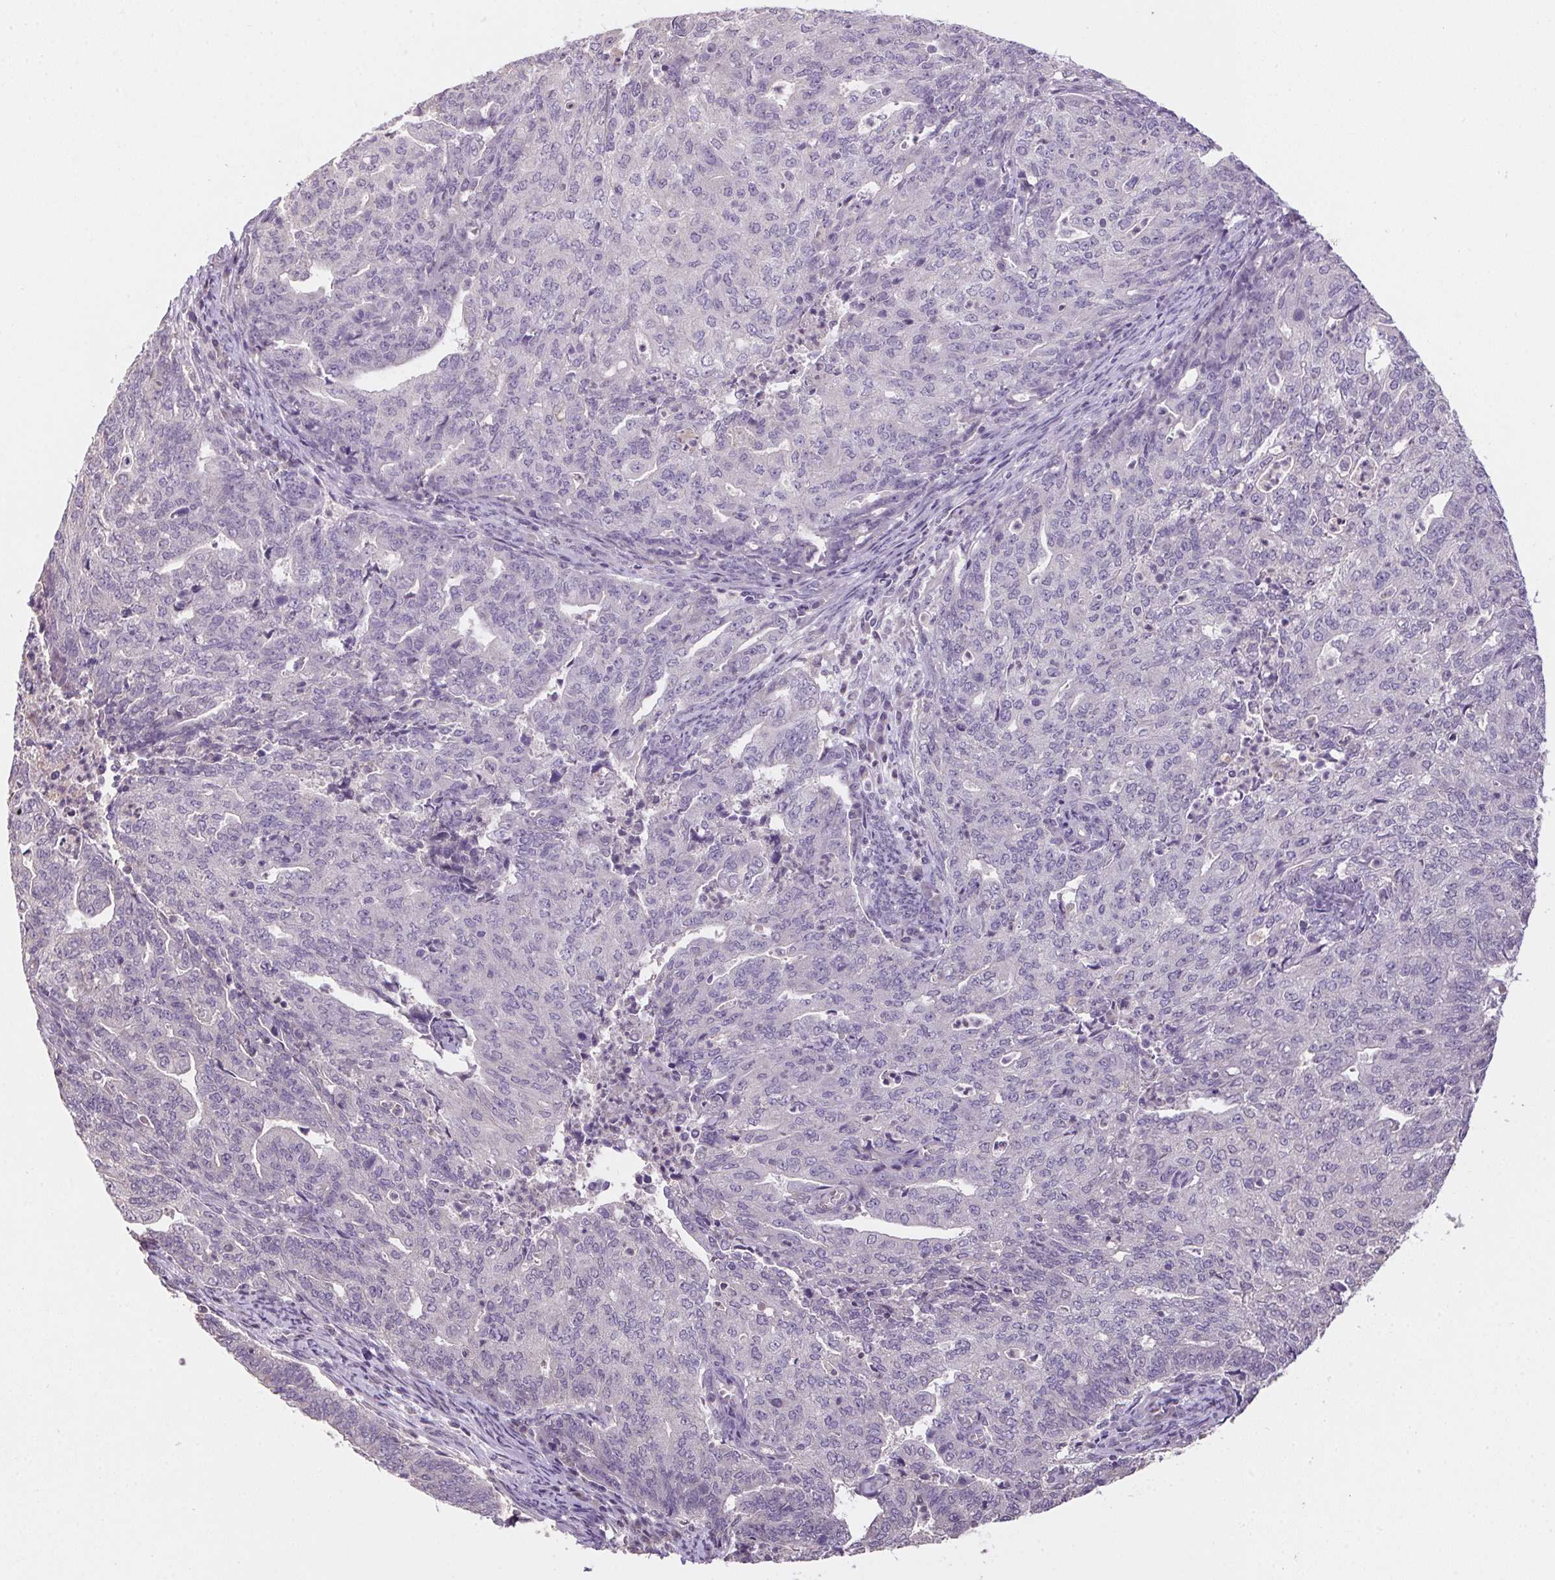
{"staining": {"intensity": "negative", "quantity": "none", "location": "none"}, "tissue": "endometrial cancer", "cell_type": "Tumor cells", "image_type": "cancer", "snomed": [{"axis": "morphology", "description": "Adenocarcinoma, NOS"}, {"axis": "topography", "description": "Endometrium"}], "caption": "A high-resolution micrograph shows immunohistochemistry staining of endometrial cancer, which displays no significant staining in tumor cells.", "gene": "ALDH8A1", "patient": {"sex": "female", "age": 82}}